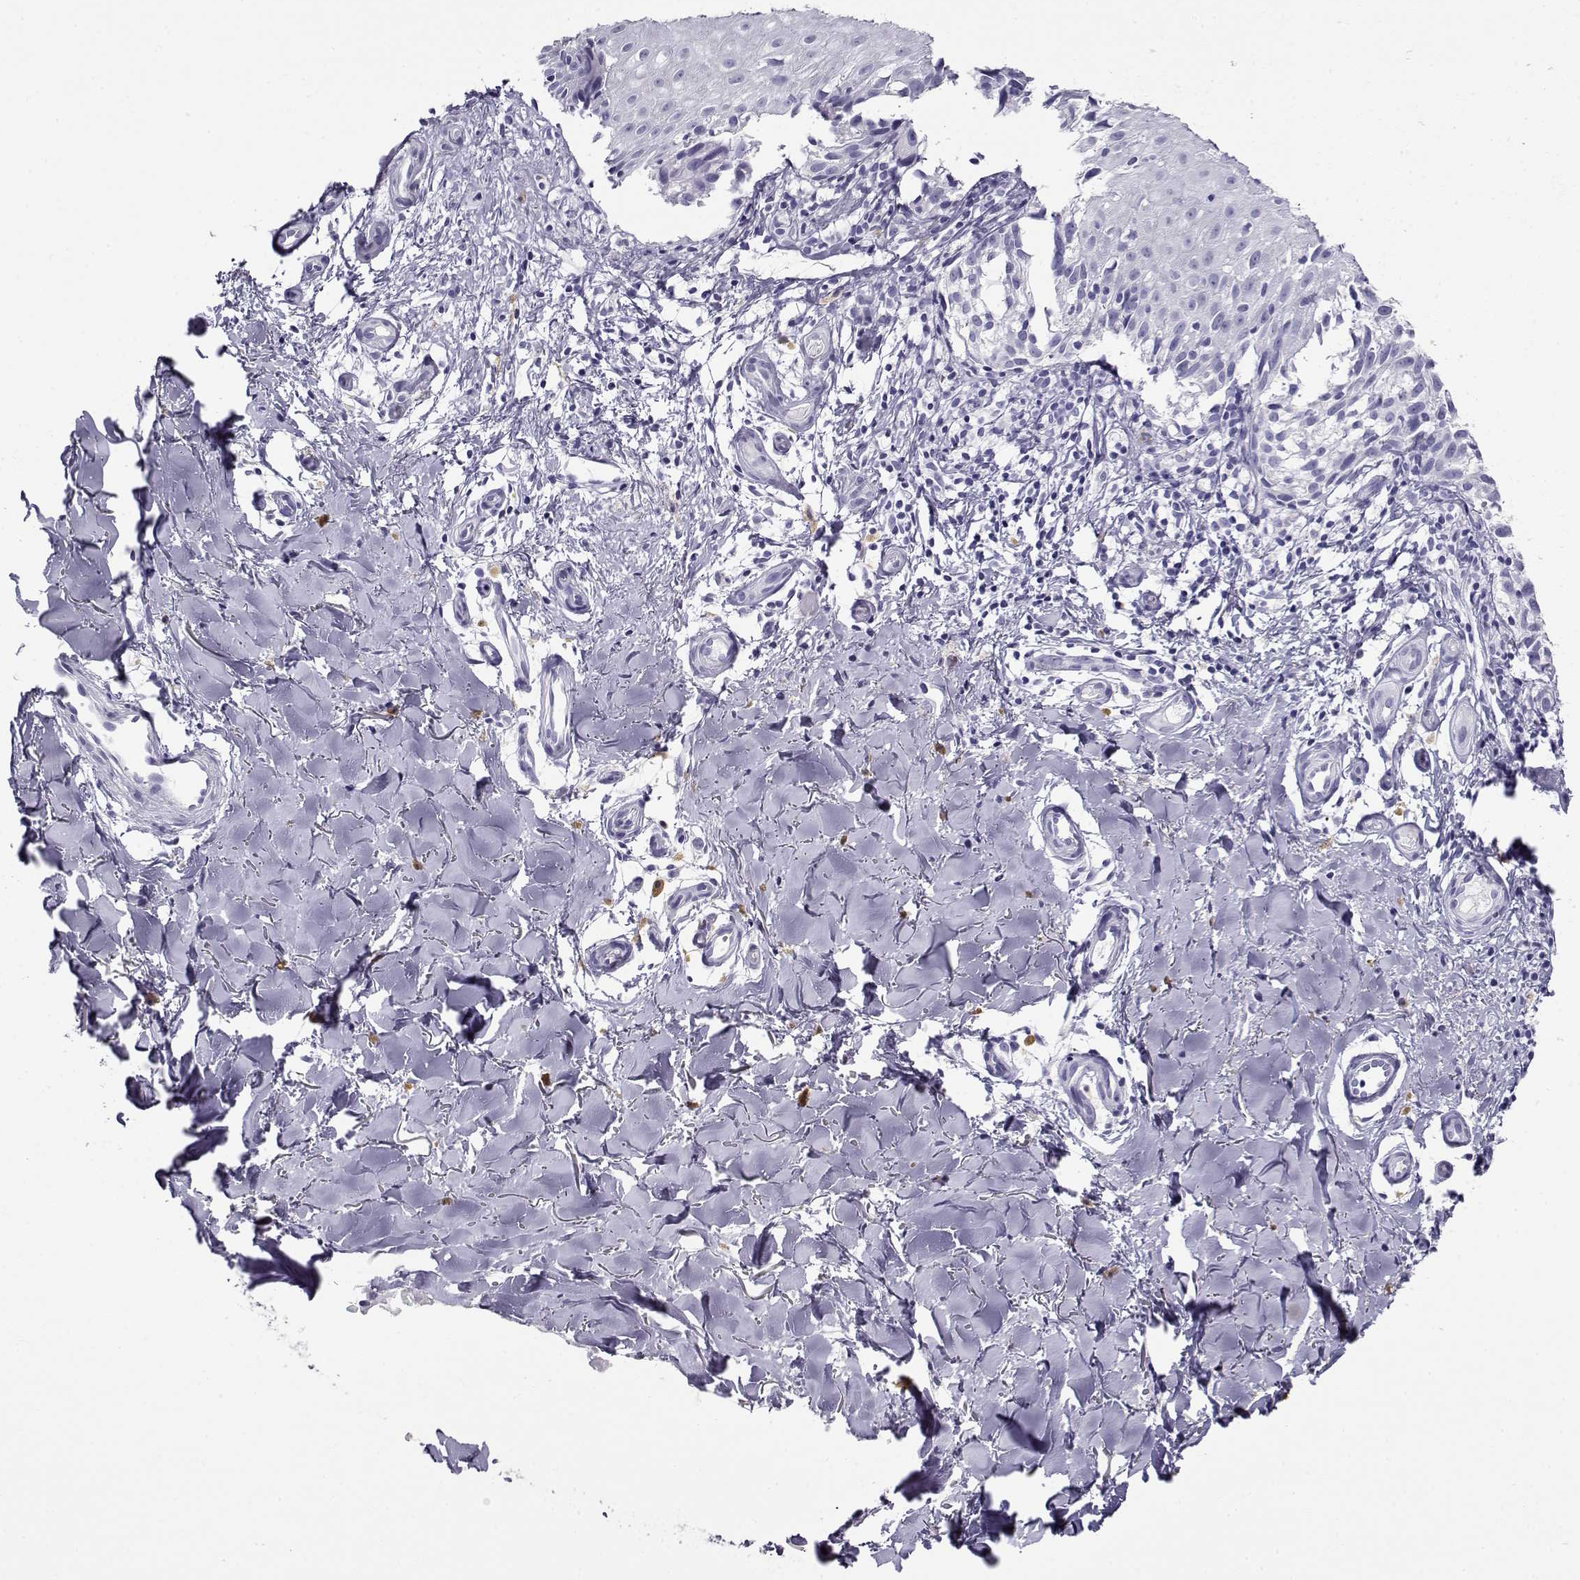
{"staining": {"intensity": "negative", "quantity": "none", "location": "none"}, "tissue": "melanoma", "cell_type": "Tumor cells", "image_type": "cancer", "snomed": [{"axis": "morphology", "description": "Malignant melanoma, NOS"}, {"axis": "topography", "description": "Skin"}], "caption": "Melanoma stained for a protein using immunohistochemistry (IHC) demonstrates no positivity tumor cells.", "gene": "CABS1", "patient": {"sex": "female", "age": 53}}